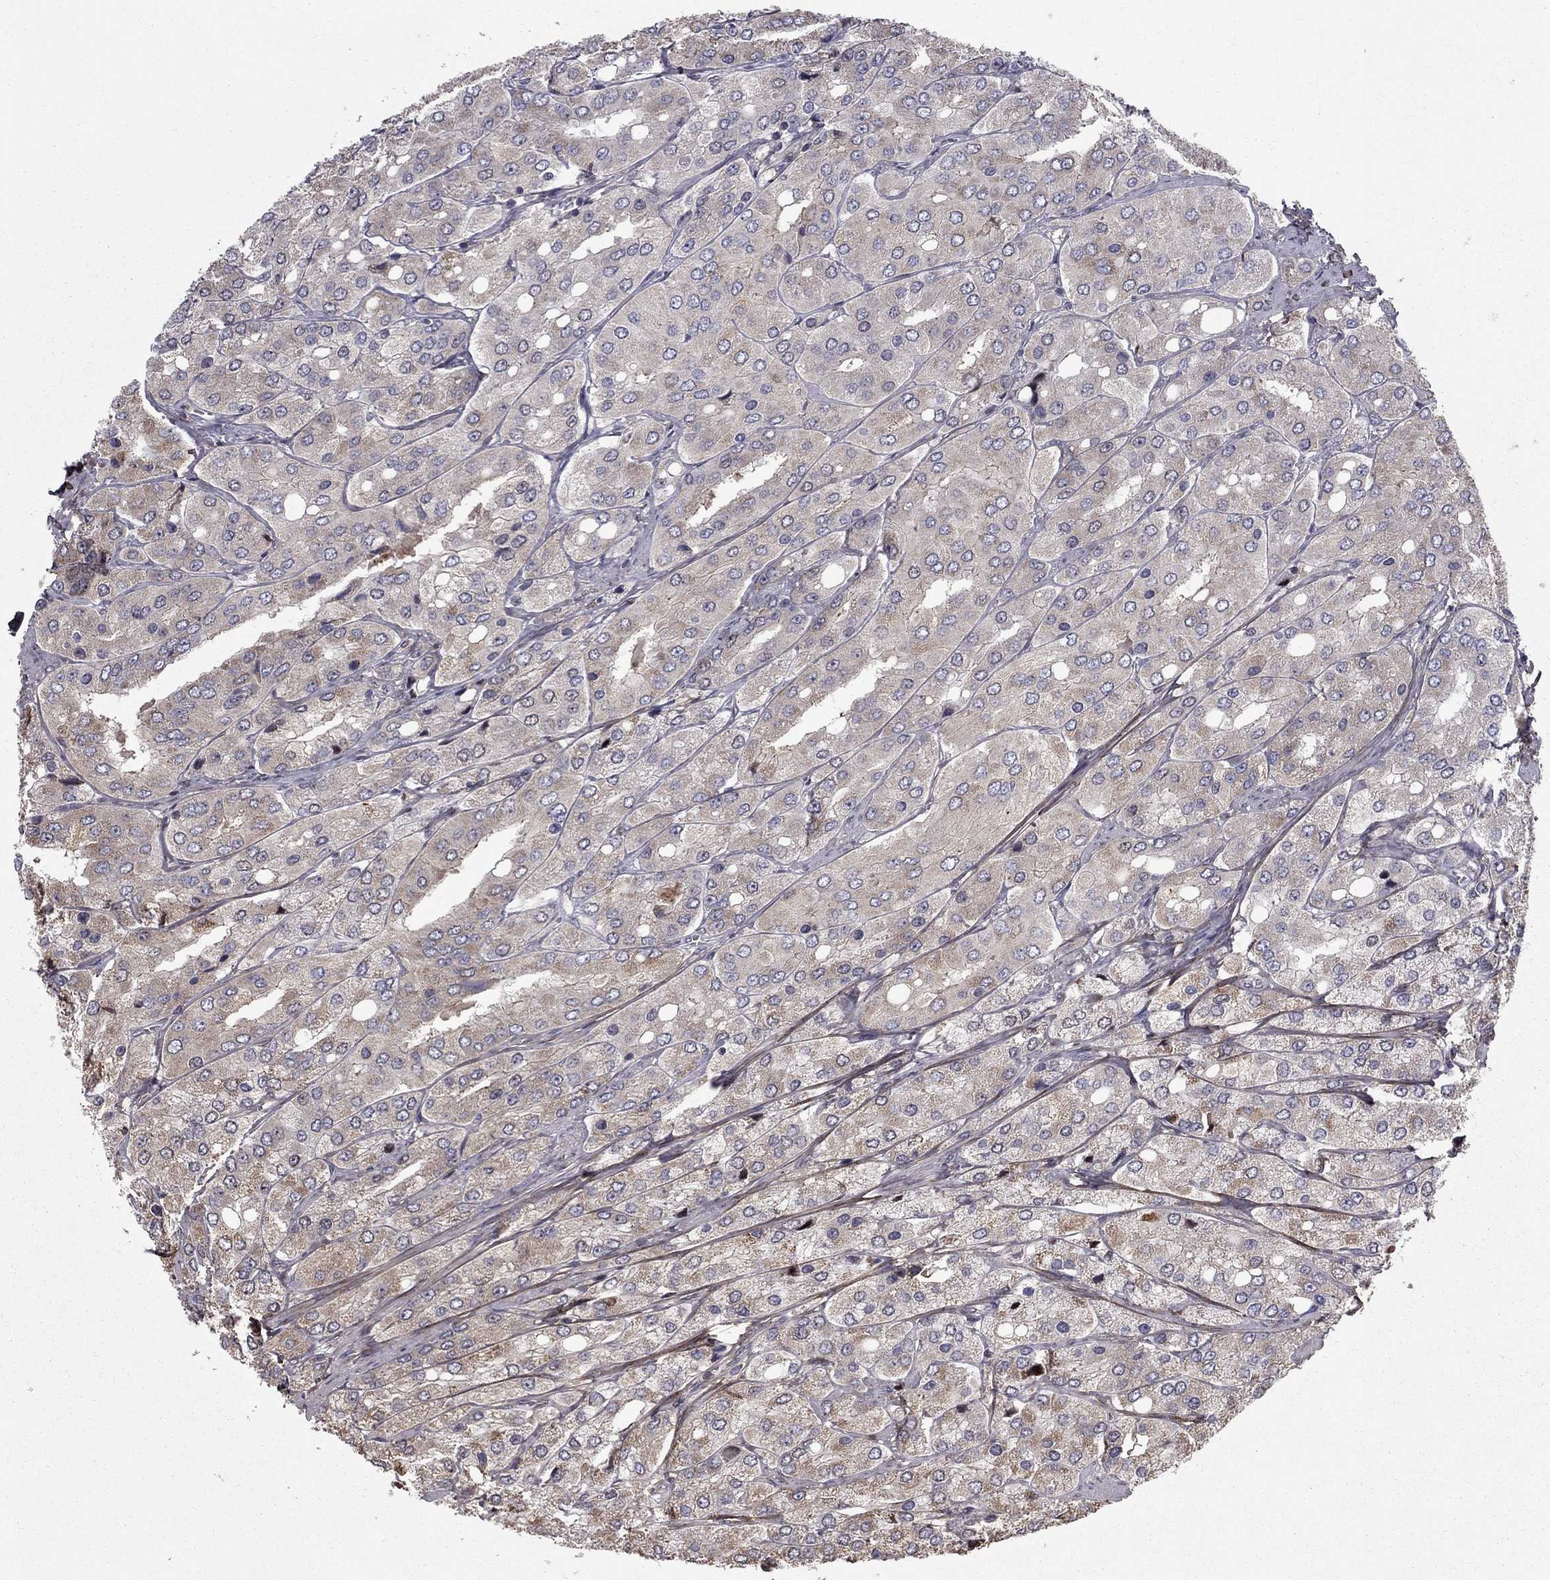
{"staining": {"intensity": "moderate", "quantity": "25%-75%", "location": "cytoplasmic/membranous"}, "tissue": "prostate cancer", "cell_type": "Tumor cells", "image_type": "cancer", "snomed": [{"axis": "morphology", "description": "Adenocarcinoma, Low grade"}, {"axis": "topography", "description": "Prostate"}], "caption": "The image shows staining of prostate adenocarcinoma (low-grade), revealing moderate cytoplasmic/membranous protein expression (brown color) within tumor cells. (Brightfield microscopy of DAB IHC at high magnification).", "gene": "DUSP7", "patient": {"sex": "male", "age": 69}}